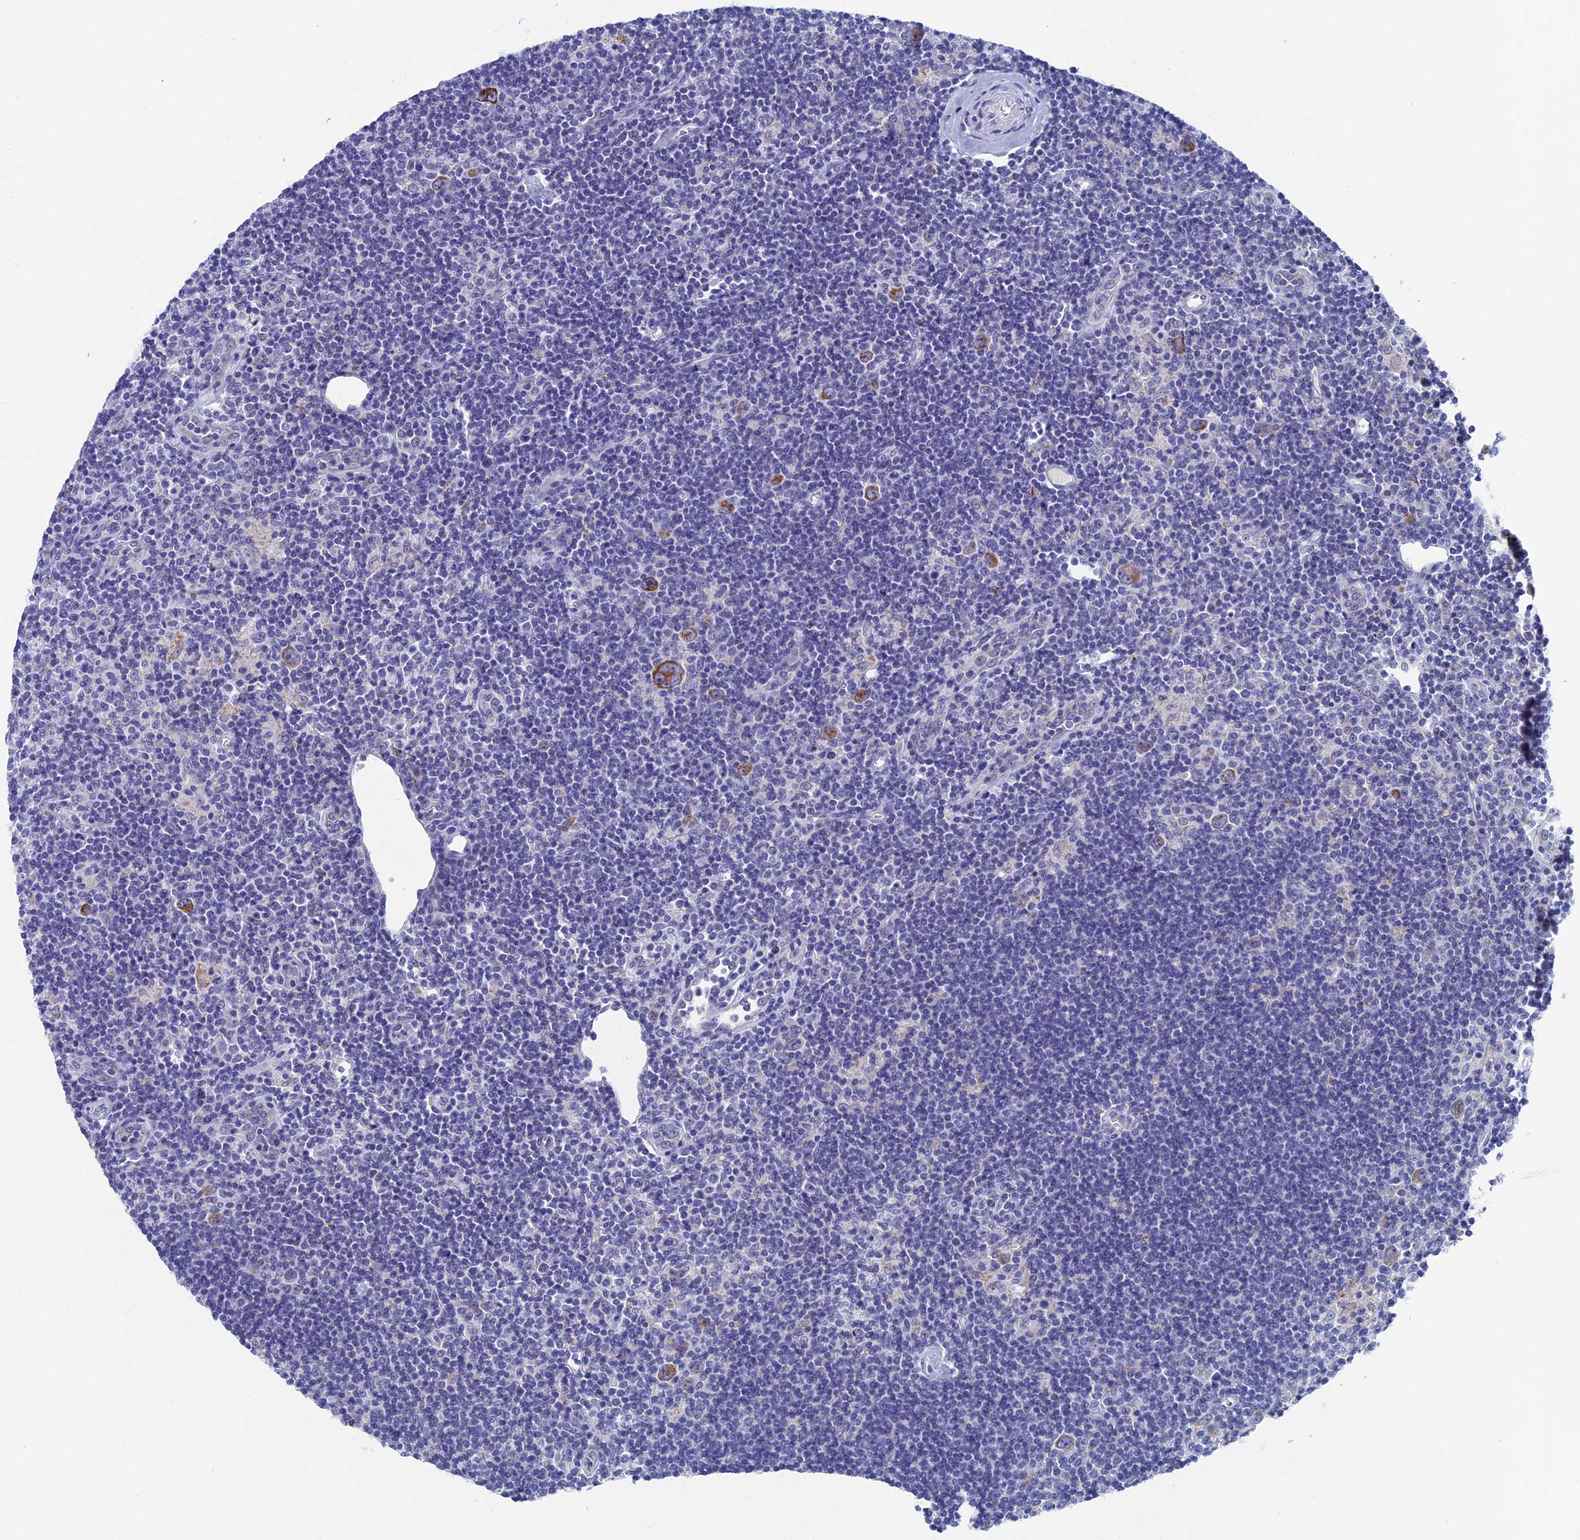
{"staining": {"intensity": "moderate", "quantity": ">75%", "location": "cytoplasmic/membranous"}, "tissue": "lymphoma", "cell_type": "Tumor cells", "image_type": "cancer", "snomed": [{"axis": "morphology", "description": "Hodgkin's disease, NOS"}, {"axis": "topography", "description": "Lymph node"}], "caption": "Hodgkin's disease was stained to show a protein in brown. There is medium levels of moderate cytoplasmic/membranous expression in about >75% of tumor cells.", "gene": "OAT", "patient": {"sex": "female", "age": 57}}